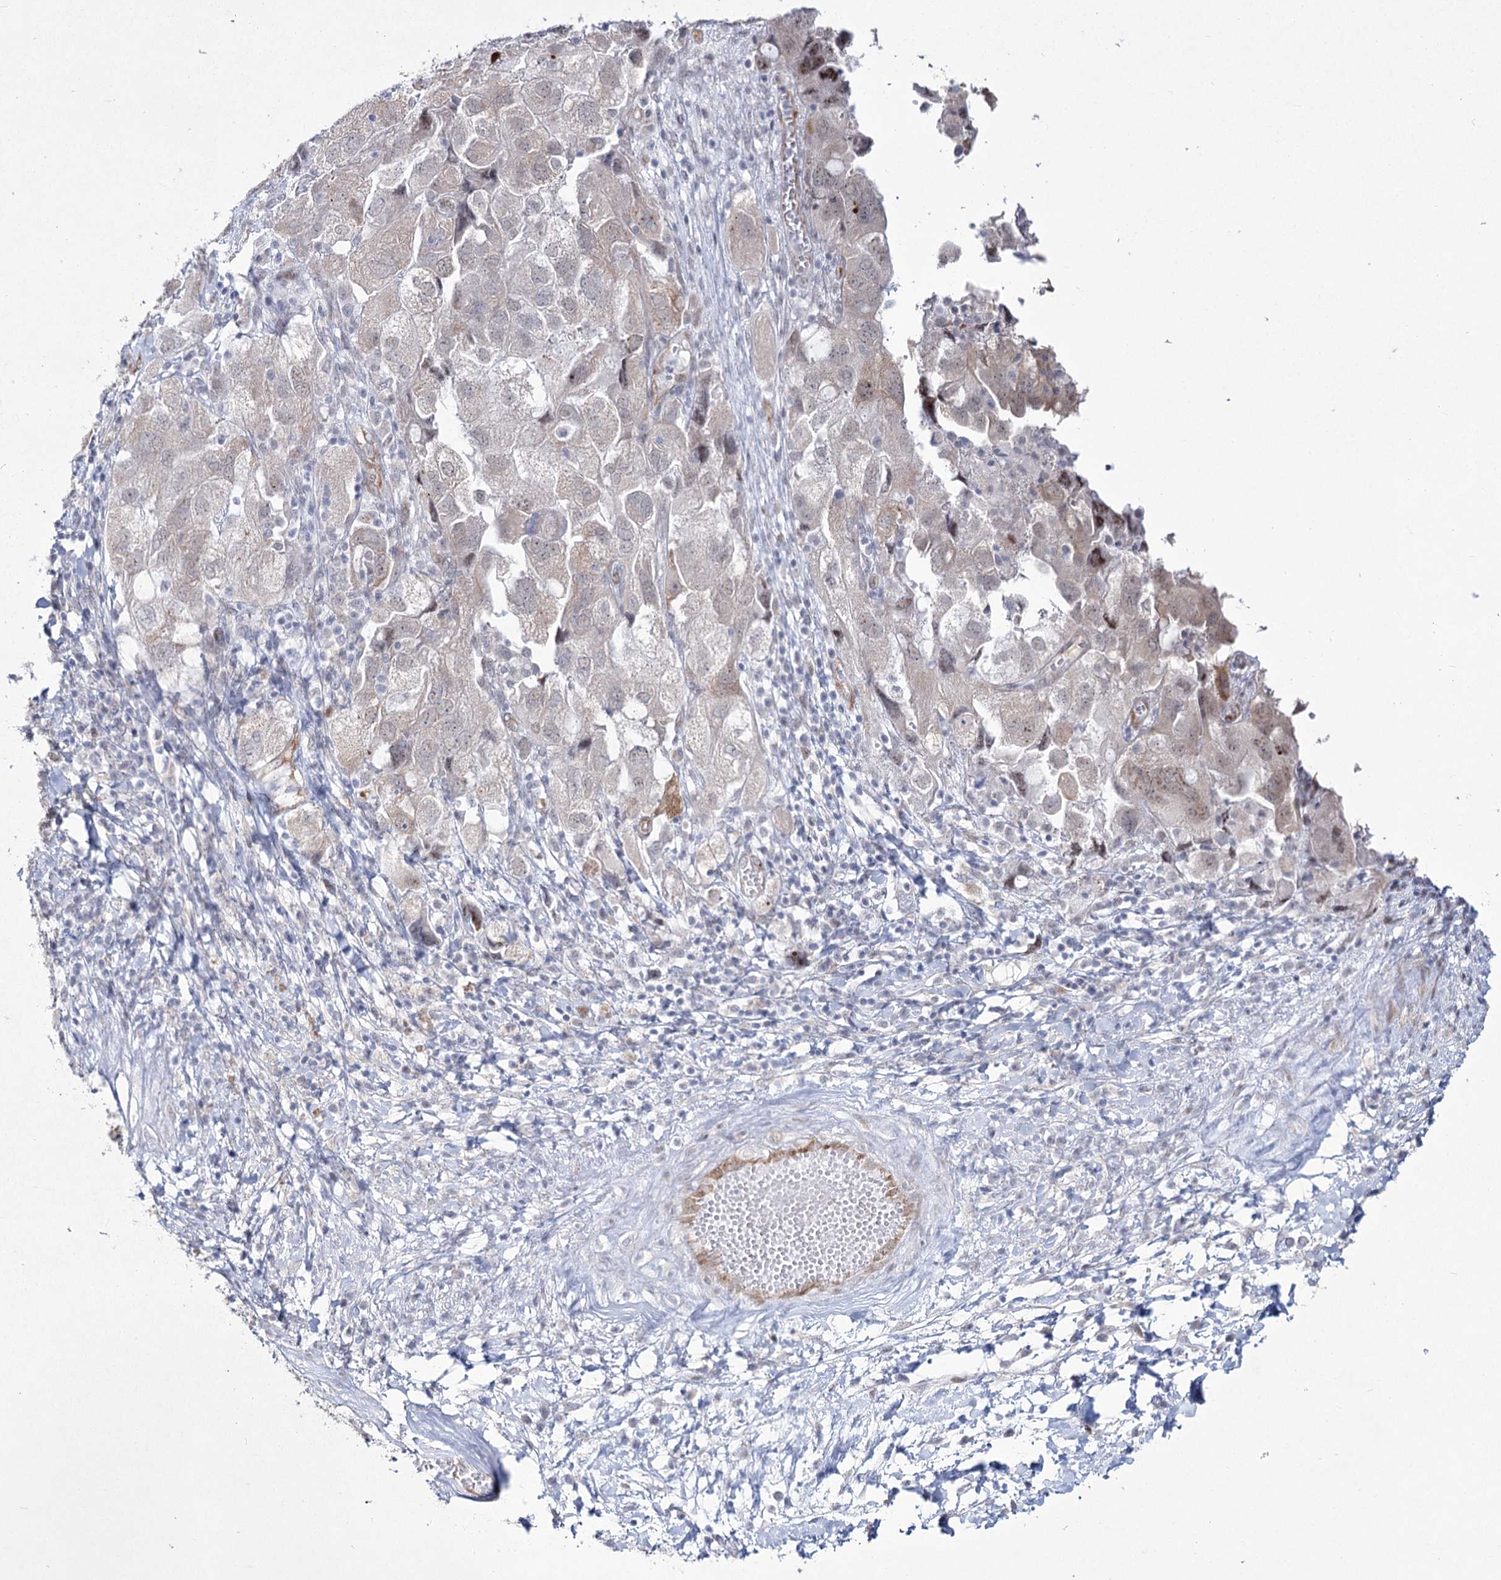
{"staining": {"intensity": "moderate", "quantity": "<25%", "location": "nuclear"}, "tissue": "ovarian cancer", "cell_type": "Tumor cells", "image_type": "cancer", "snomed": [{"axis": "morphology", "description": "Carcinoma, NOS"}, {"axis": "morphology", "description": "Cystadenocarcinoma, serous, NOS"}, {"axis": "topography", "description": "Ovary"}], "caption": "Serous cystadenocarcinoma (ovarian) stained with immunohistochemistry shows moderate nuclear expression in approximately <25% of tumor cells.", "gene": "YBX3", "patient": {"sex": "female", "age": 69}}